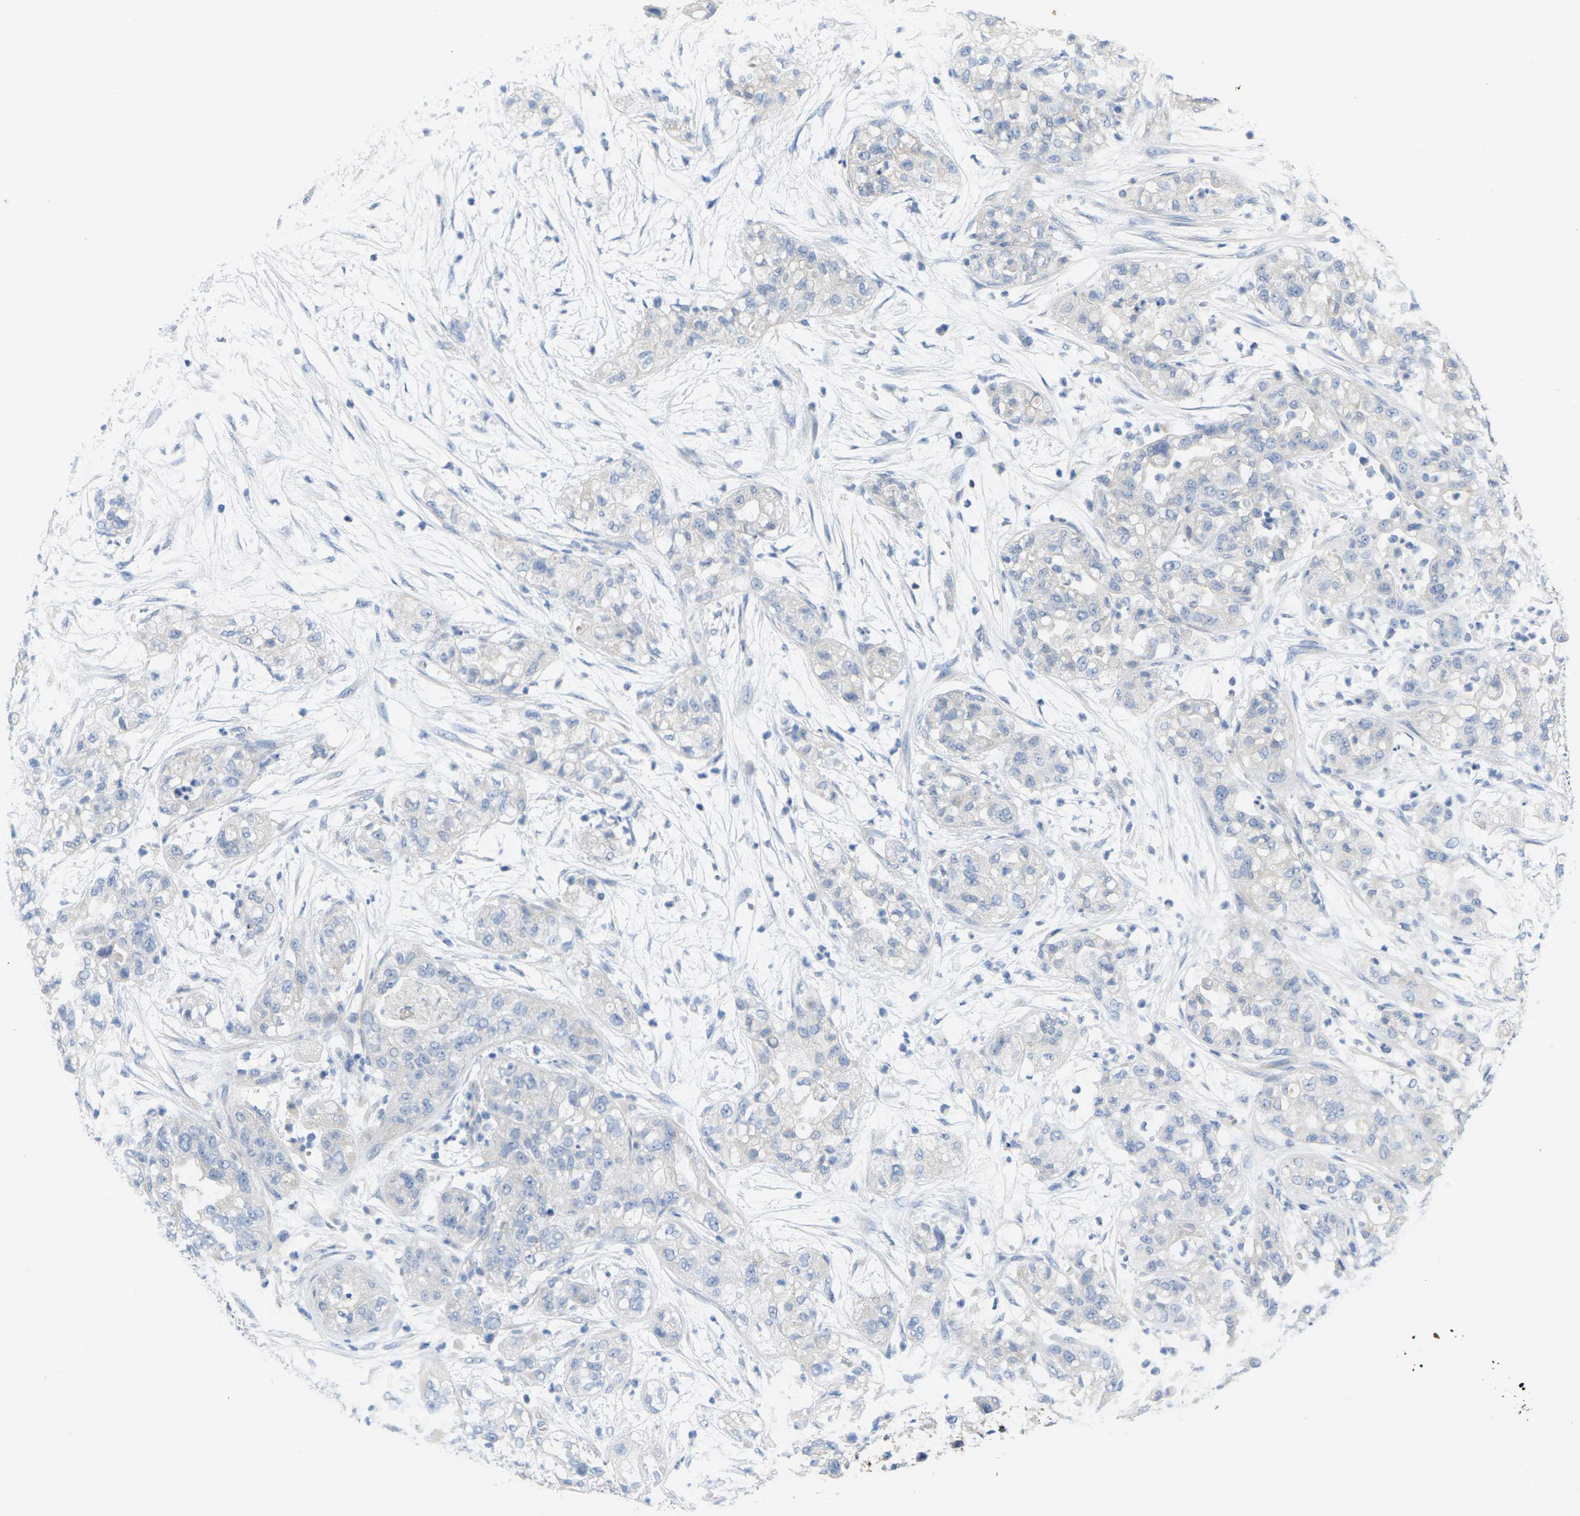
{"staining": {"intensity": "negative", "quantity": "none", "location": "none"}, "tissue": "pancreatic cancer", "cell_type": "Tumor cells", "image_type": "cancer", "snomed": [{"axis": "morphology", "description": "Adenocarcinoma, NOS"}, {"axis": "topography", "description": "Pancreas"}], "caption": "The photomicrograph shows no significant positivity in tumor cells of adenocarcinoma (pancreatic). (DAB immunohistochemistry visualized using brightfield microscopy, high magnification).", "gene": "TNNI3", "patient": {"sex": "female", "age": 78}}